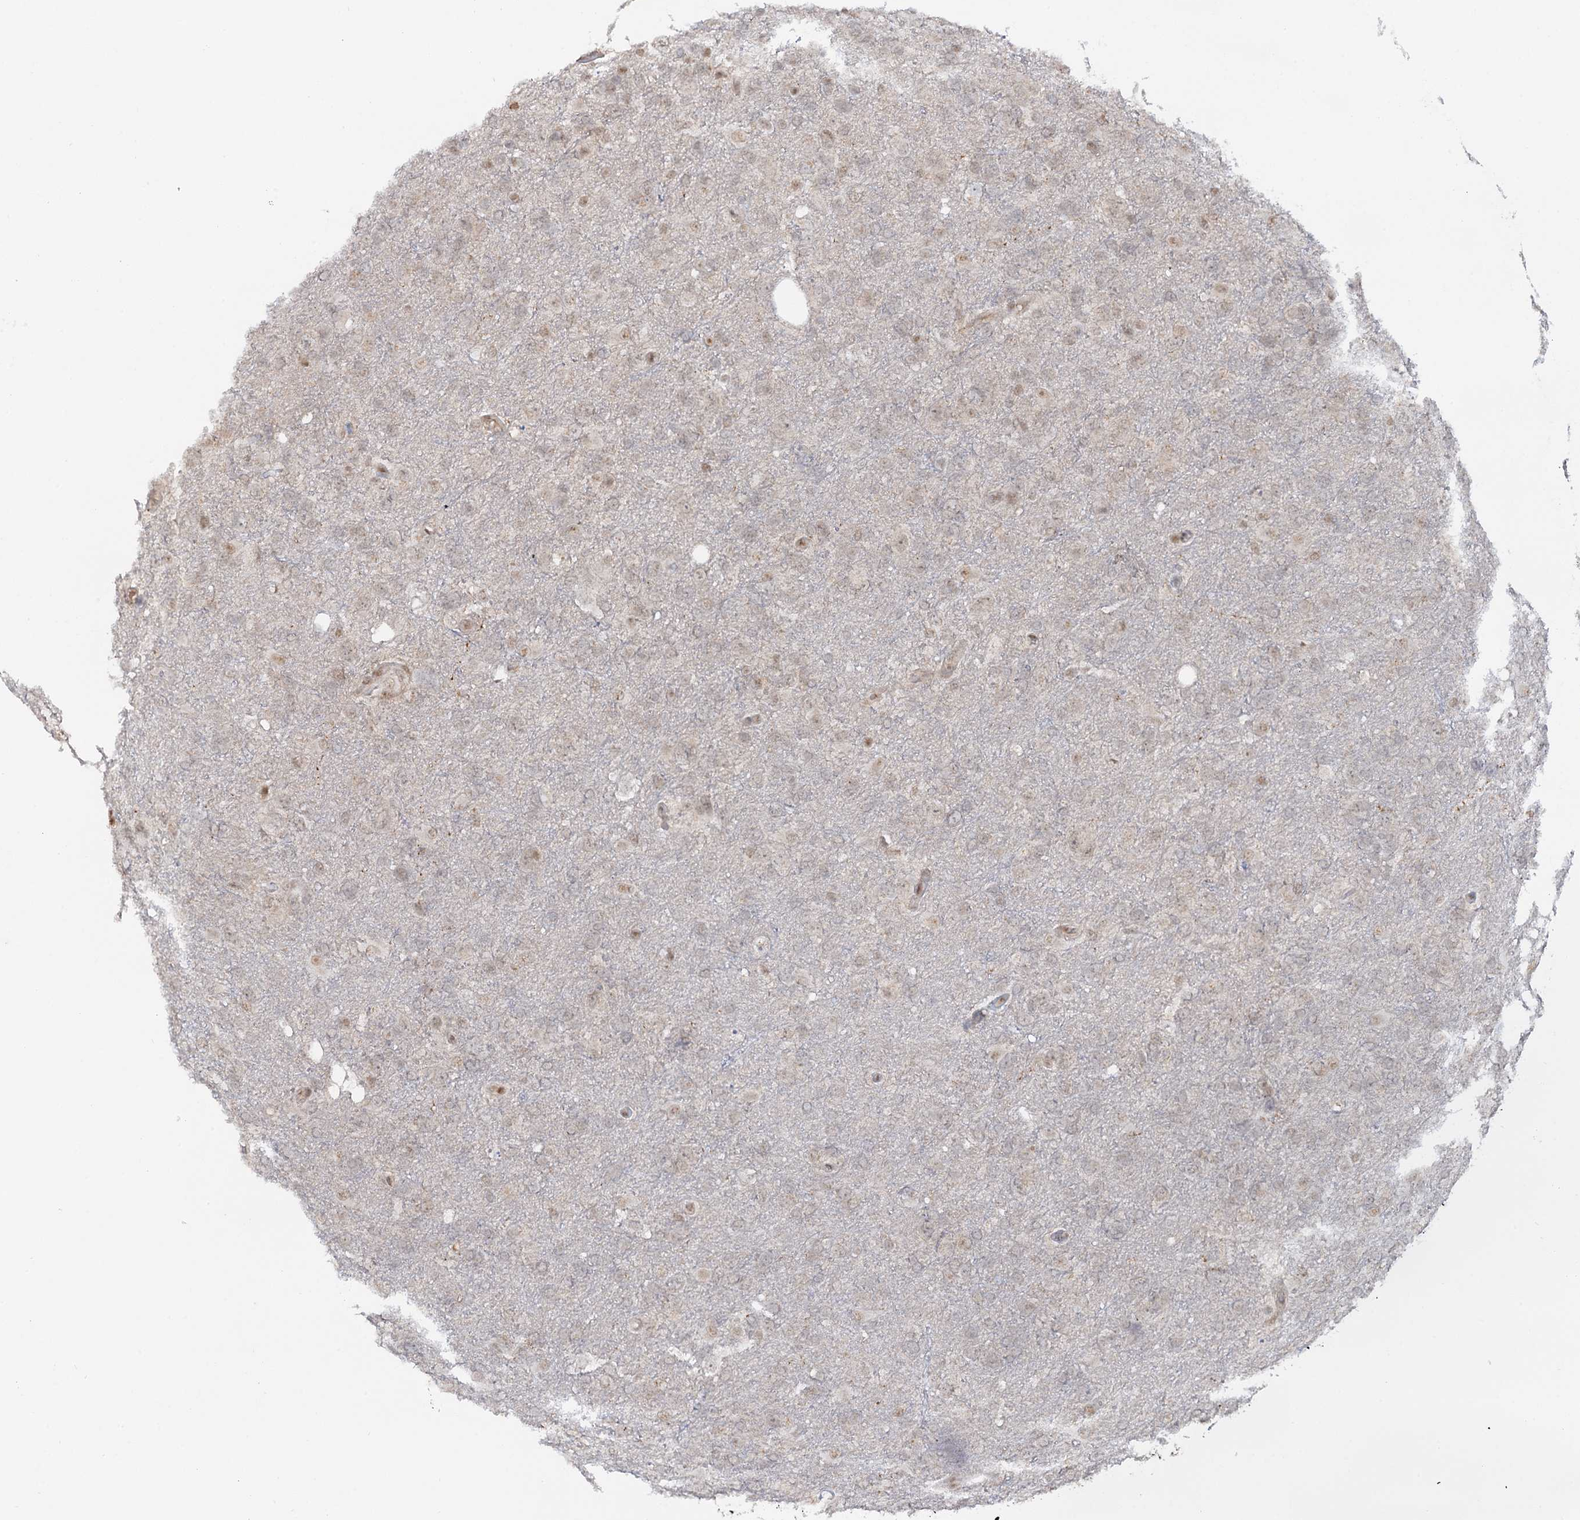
{"staining": {"intensity": "negative", "quantity": "none", "location": "none"}, "tissue": "glioma", "cell_type": "Tumor cells", "image_type": "cancer", "snomed": [{"axis": "morphology", "description": "Glioma, malignant, High grade"}, {"axis": "topography", "description": "Brain"}], "caption": "Tumor cells are negative for brown protein staining in high-grade glioma (malignant).", "gene": "ZNF609", "patient": {"sex": "male", "age": 61}}